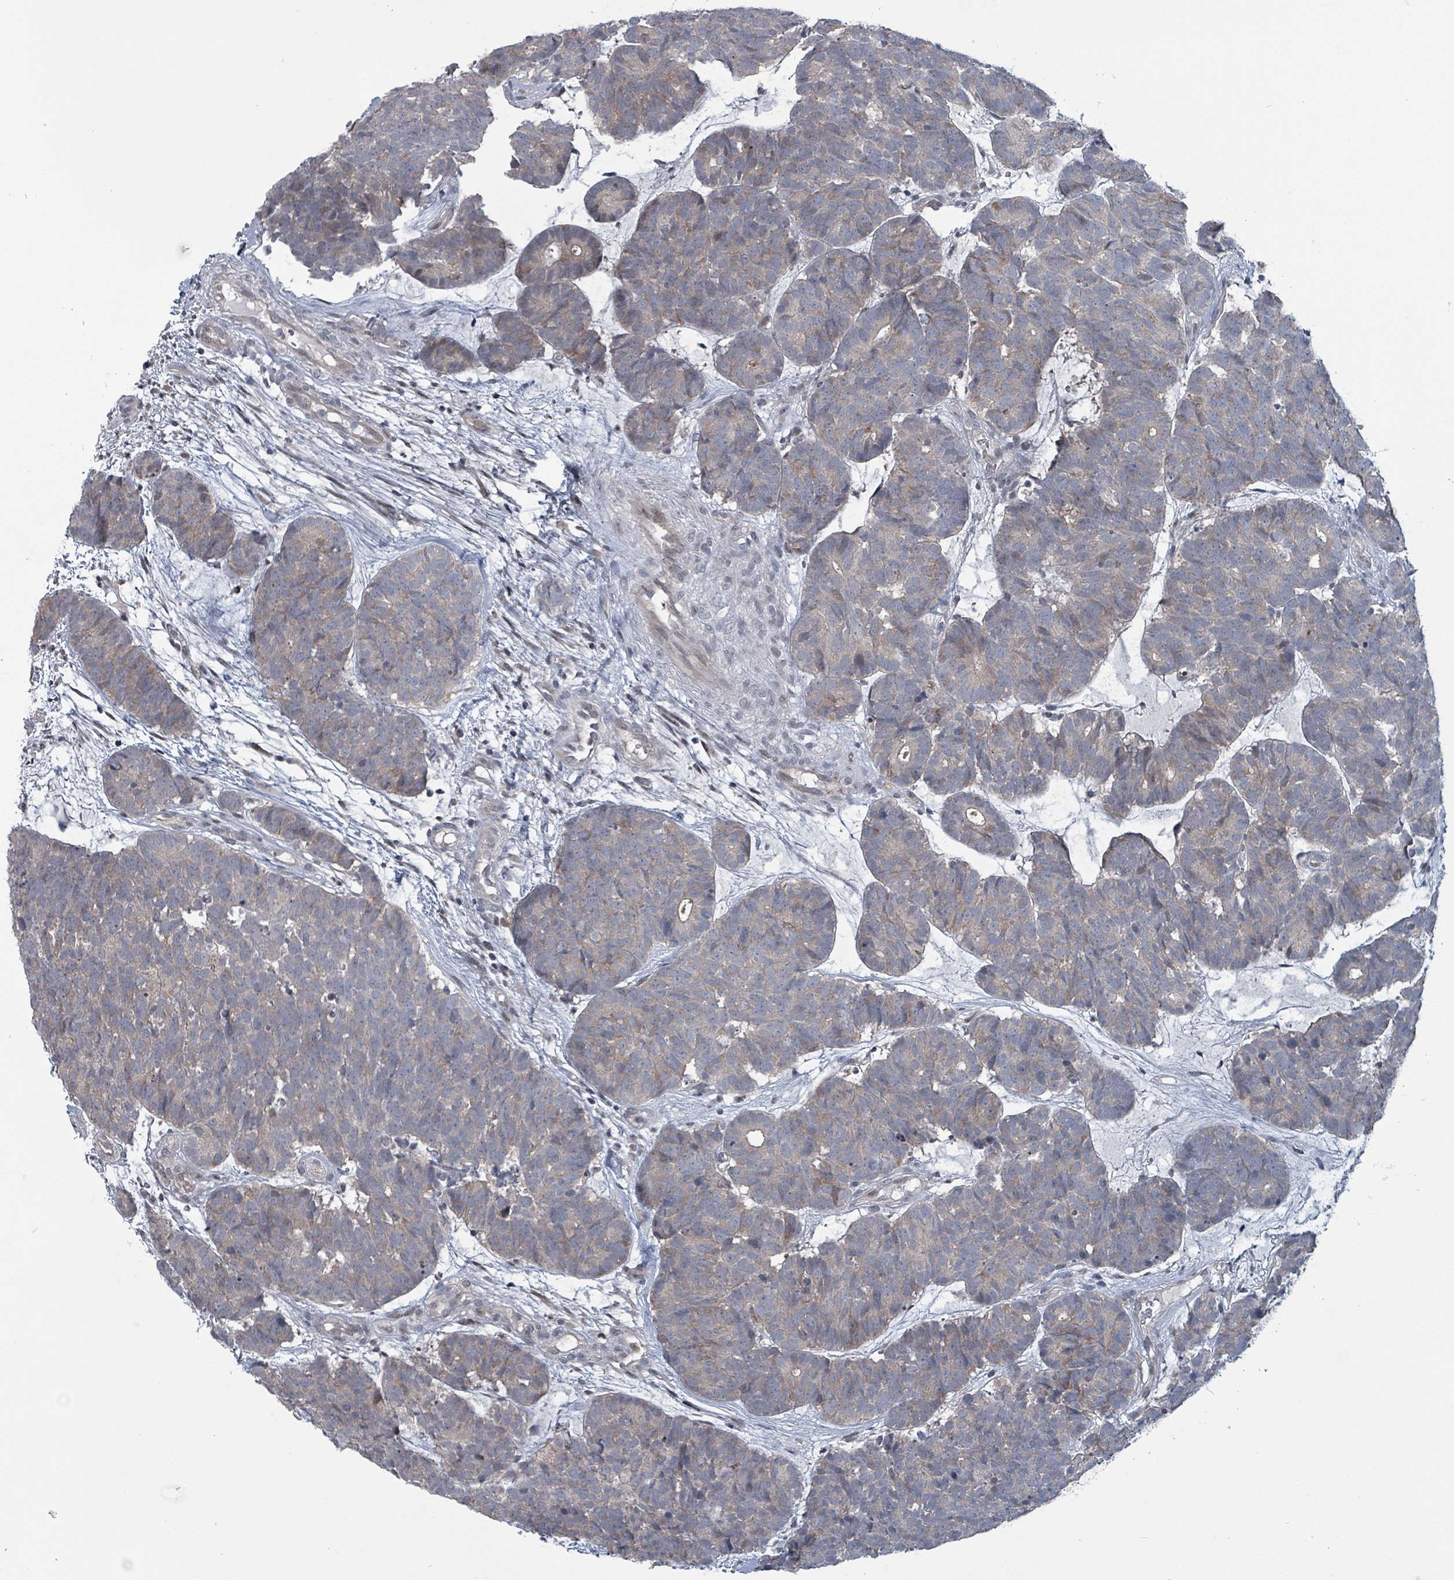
{"staining": {"intensity": "weak", "quantity": "25%-75%", "location": "cytoplasmic/membranous"}, "tissue": "head and neck cancer", "cell_type": "Tumor cells", "image_type": "cancer", "snomed": [{"axis": "morphology", "description": "Adenocarcinoma, NOS"}, {"axis": "topography", "description": "Head-Neck"}], "caption": "Immunohistochemistry (IHC) (DAB) staining of head and neck cancer (adenocarcinoma) reveals weak cytoplasmic/membranous protein positivity in approximately 25%-75% of tumor cells. (DAB = brown stain, brightfield microscopy at high magnification).", "gene": "BIVM", "patient": {"sex": "female", "age": 81}}